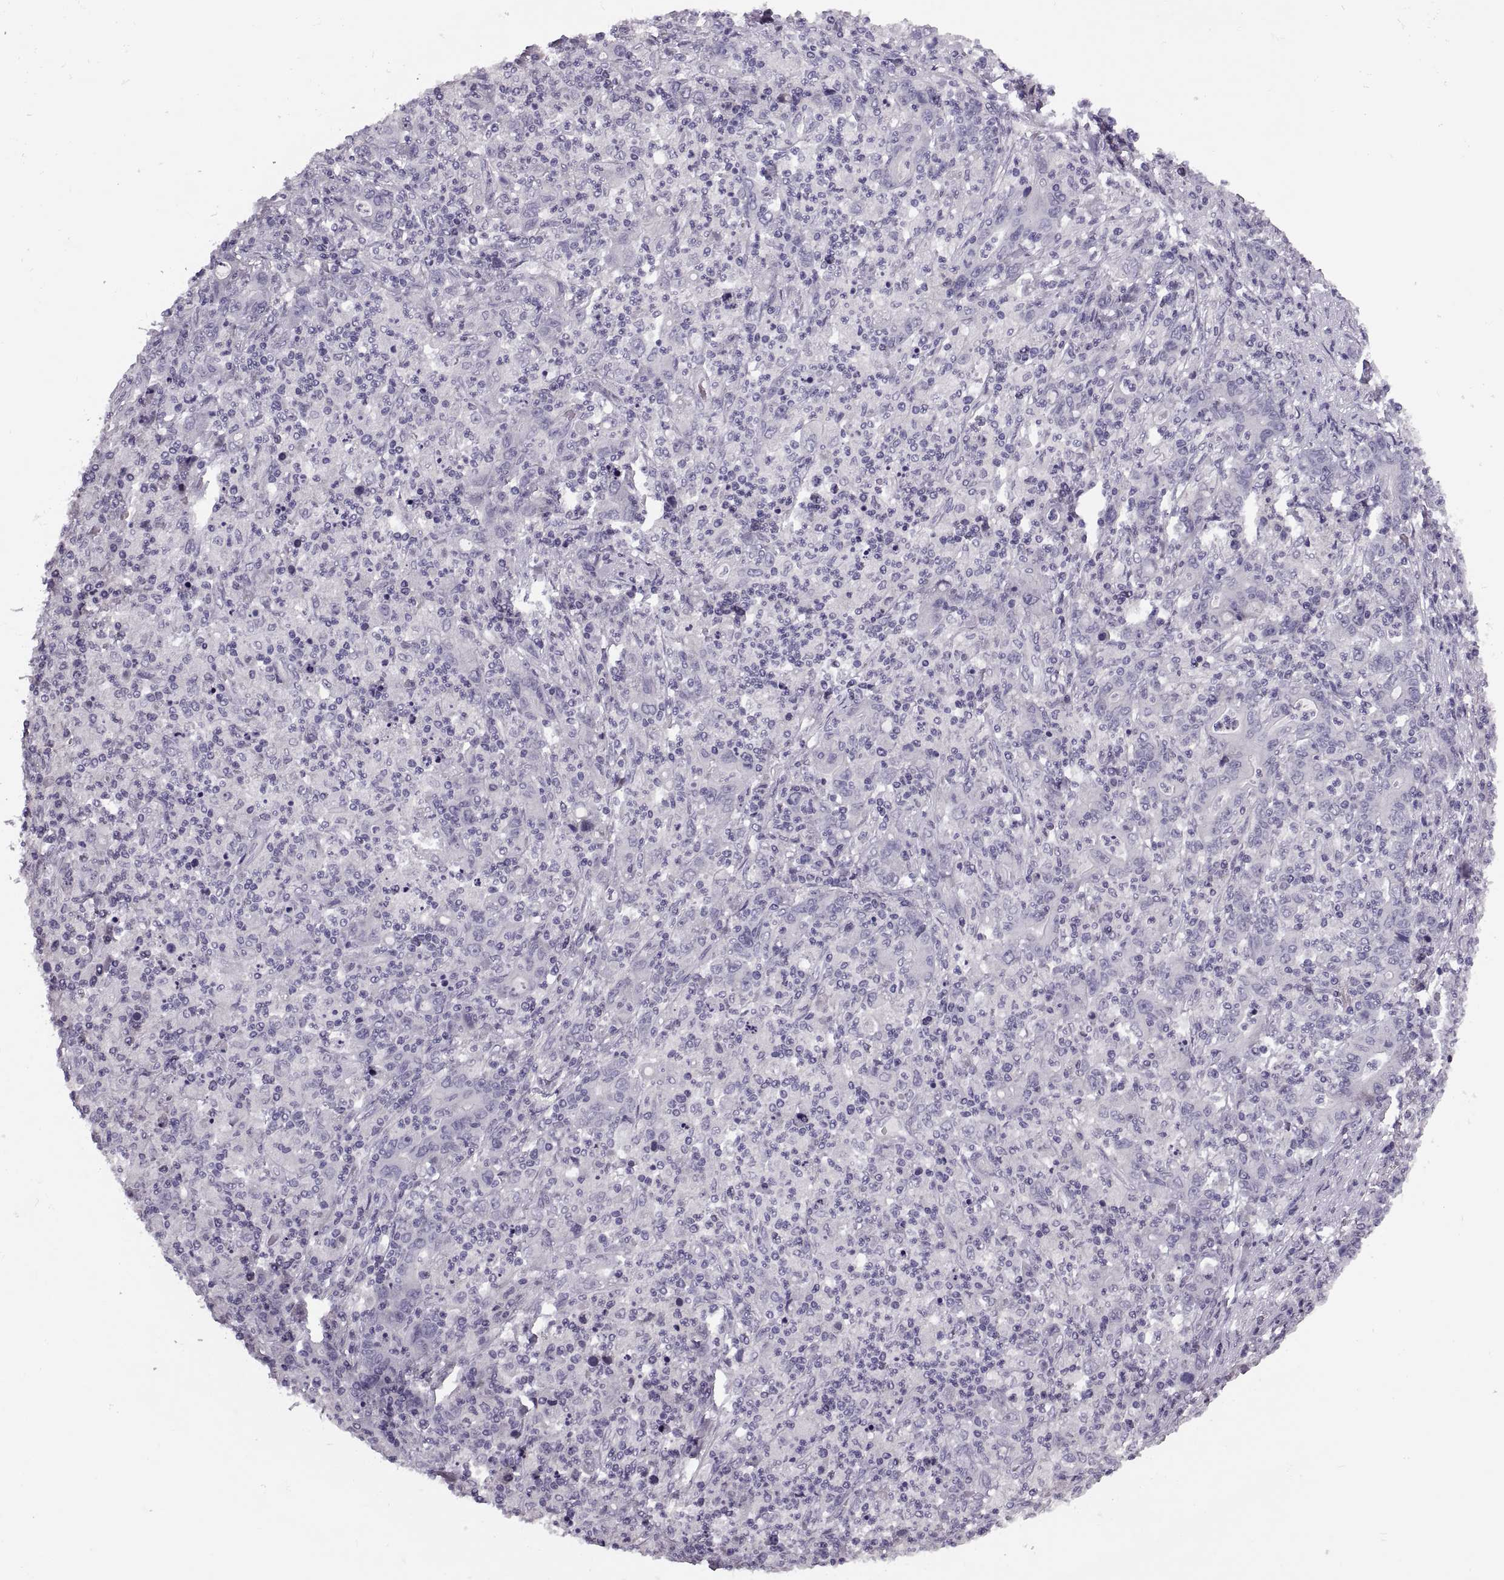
{"staining": {"intensity": "negative", "quantity": "none", "location": "none"}, "tissue": "stomach cancer", "cell_type": "Tumor cells", "image_type": "cancer", "snomed": [{"axis": "morphology", "description": "Adenocarcinoma, NOS"}, {"axis": "topography", "description": "Stomach, upper"}], "caption": "Tumor cells show no significant protein expression in adenocarcinoma (stomach).", "gene": "PRSS54", "patient": {"sex": "male", "age": 69}}